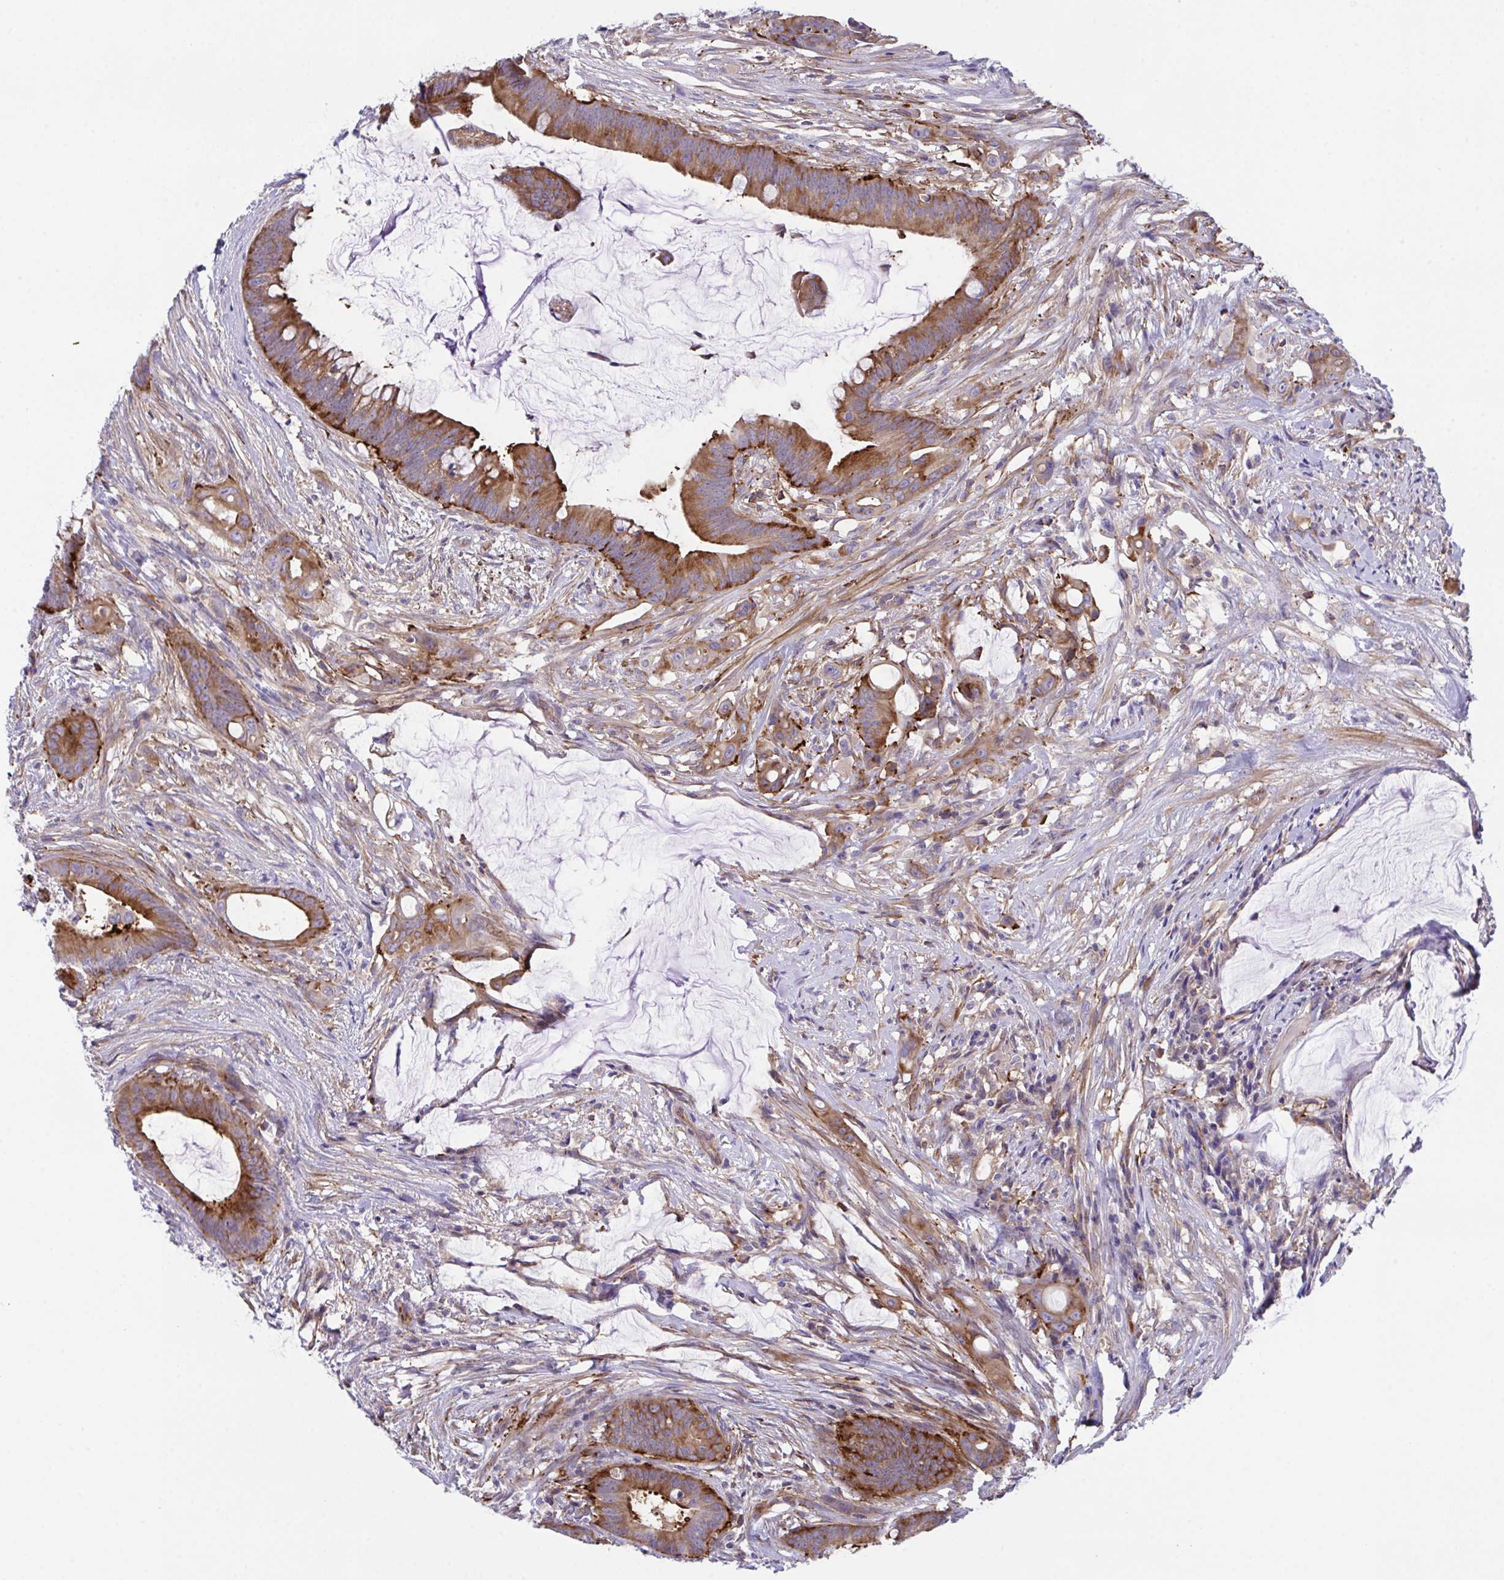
{"staining": {"intensity": "strong", "quantity": "25%-75%", "location": "cytoplasmic/membranous"}, "tissue": "colorectal cancer", "cell_type": "Tumor cells", "image_type": "cancer", "snomed": [{"axis": "morphology", "description": "Adenocarcinoma, NOS"}, {"axis": "topography", "description": "Colon"}], "caption": "IHC (DAB (3,3'-diaminobenzidine)) staining of human adenocarcinoma (colorectal) exhibits strong cytoplasmic/membranous protein staining in approximately 25%-75% of tumor cells.", "gene": "PPIH", "patient": {"sex": "male", "age": 62}}